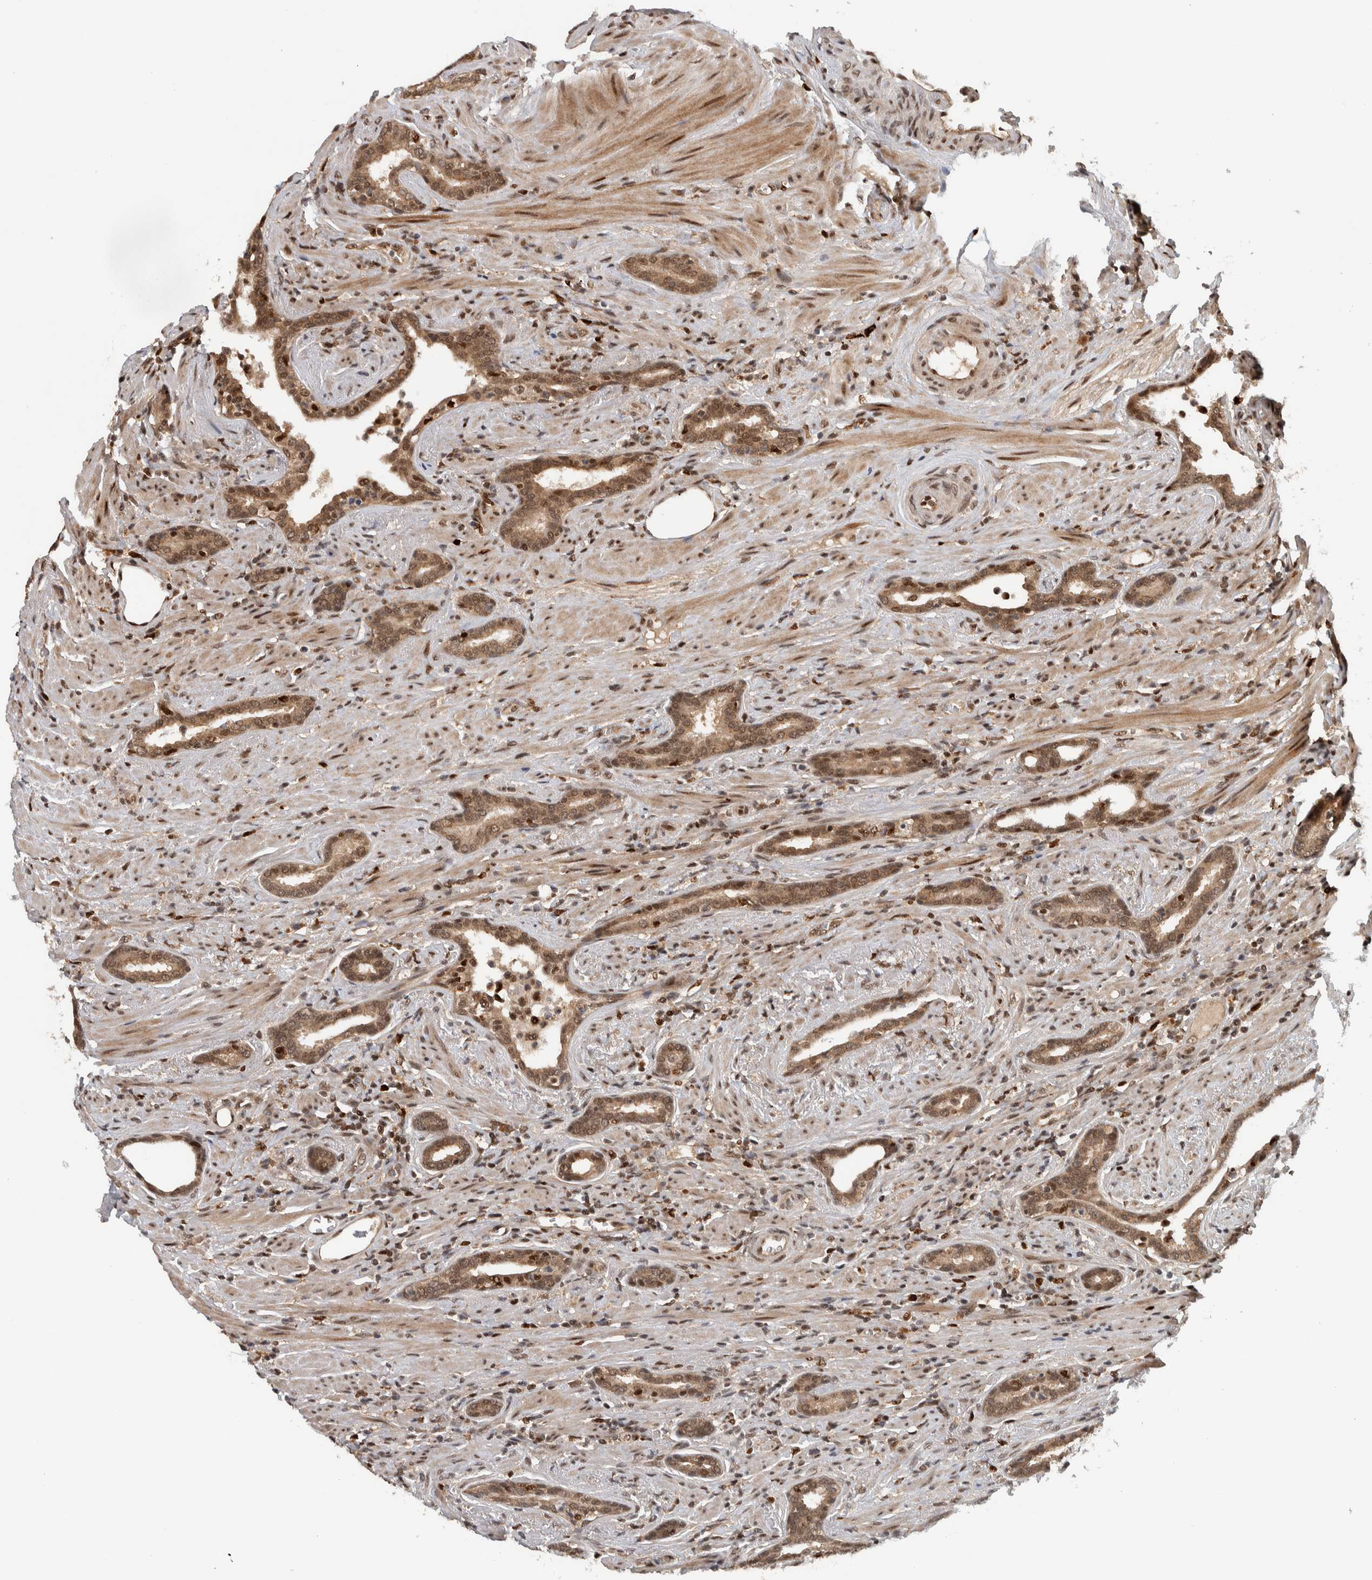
{"staining": {"intensity": "moderate", "quantity": ">75%", "location": "cytoplasmic/membranous,nuclear"}, "tissue": "prostate cancer", "cell_type": "Tumor cells", "image_type": "cancer", "snomed": [{"axis": "morphology", "description": "Adenocarcinoma, High grade"}, {"axis": "topography", "description": "Prostate"}], "caption": "Immunohistochemical staining of human prostate cancer (high-grade adenocarcinoma) exhibits medium levels of moderate cytoplasmic/membranous and nuclear expression in about >75% of tumor cells. (DAB IHC, brown staining for protein, blue staining for nuclei).", "gene": "RPS6KA4", "patient": {"sex": "male", "age": 71}}